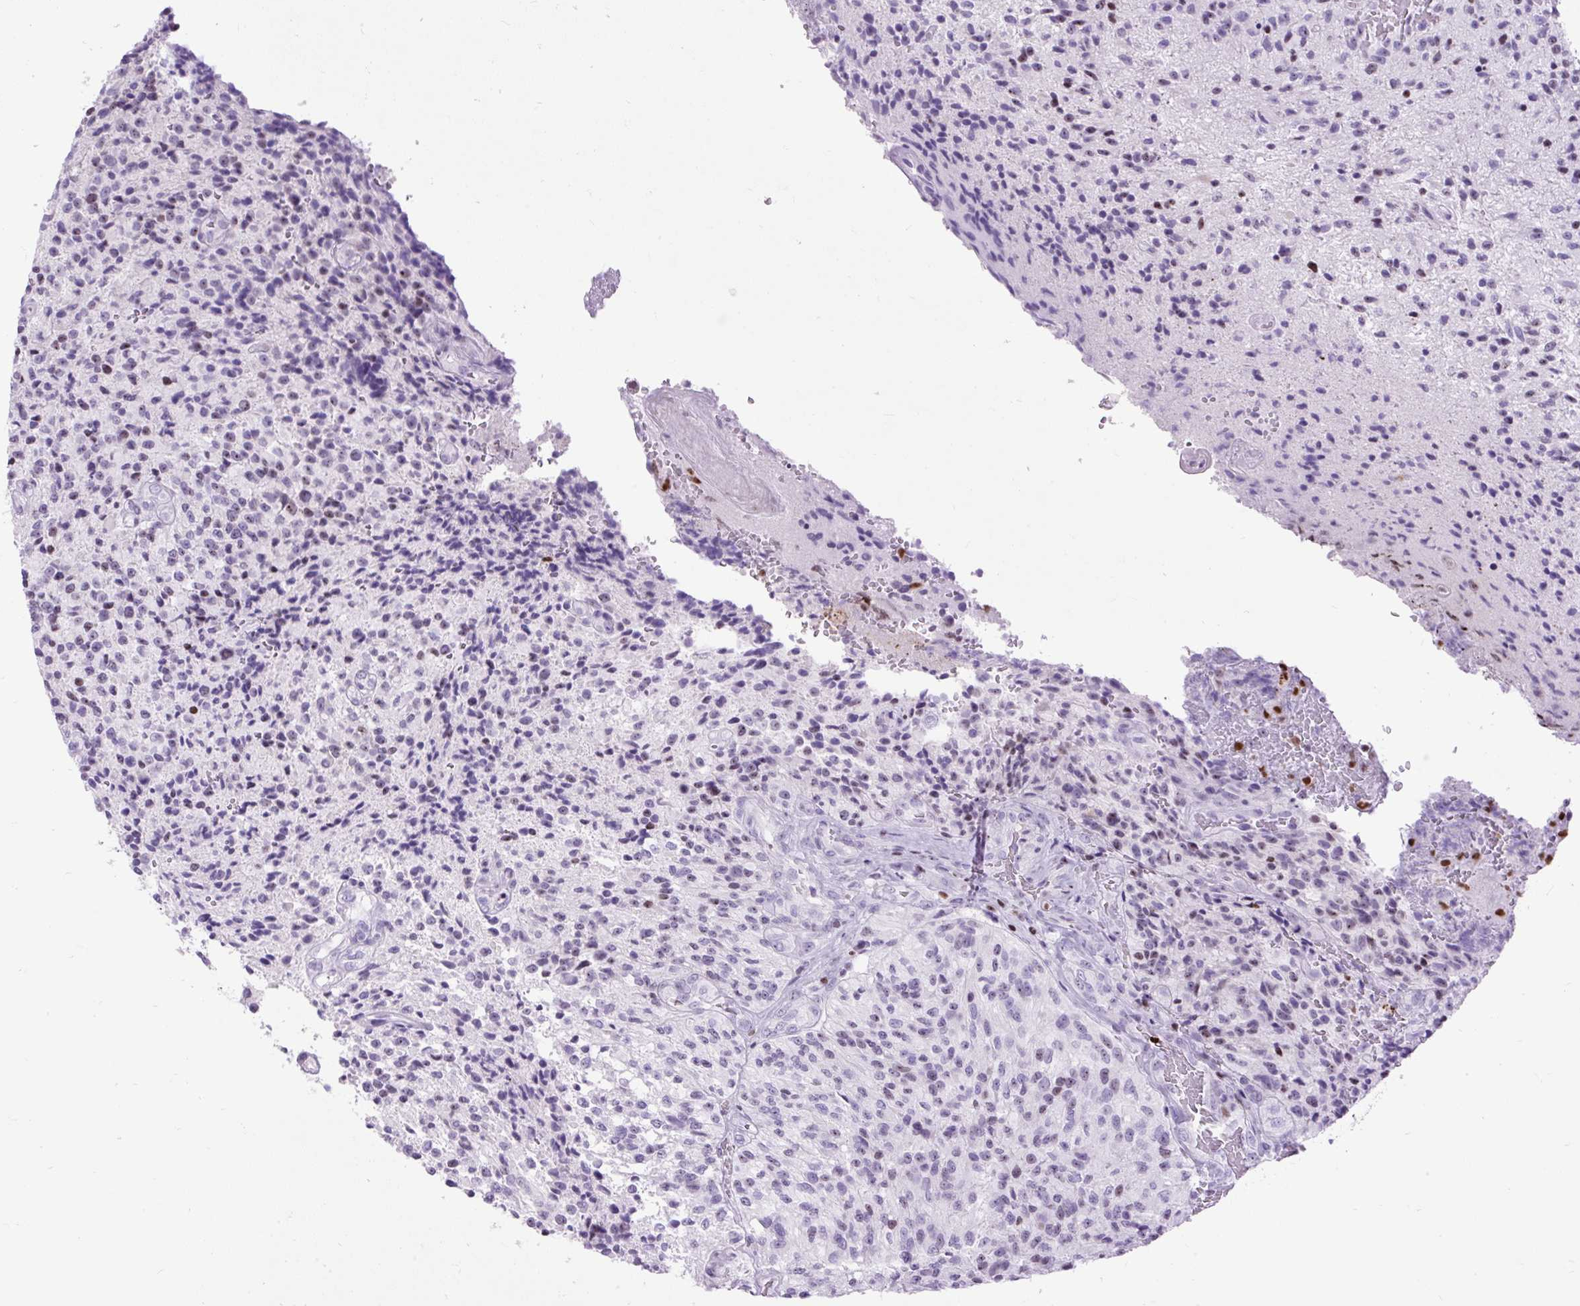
{"staining": {"intensity": "negative", "quantity": "none", "location": "none"}, "tissue": "glioma", "cell_type": "Tumor cells", "image_type": "cancer", "snomed": [{"axis": "morphology", "description": "Normal tissue, NOS"}, {"axis": "morphology", "description": "Glioma, malignant, High grade"}, {"axis": "topography", "description": "Cerebral cortex"}], "caption": "Immunohistochemical staining of human malignant glioma (high-grade) demonstrates no significant expression in tumor cells.", "gene": "SPC24", "patient": {"sex": "male", "age": 56}}